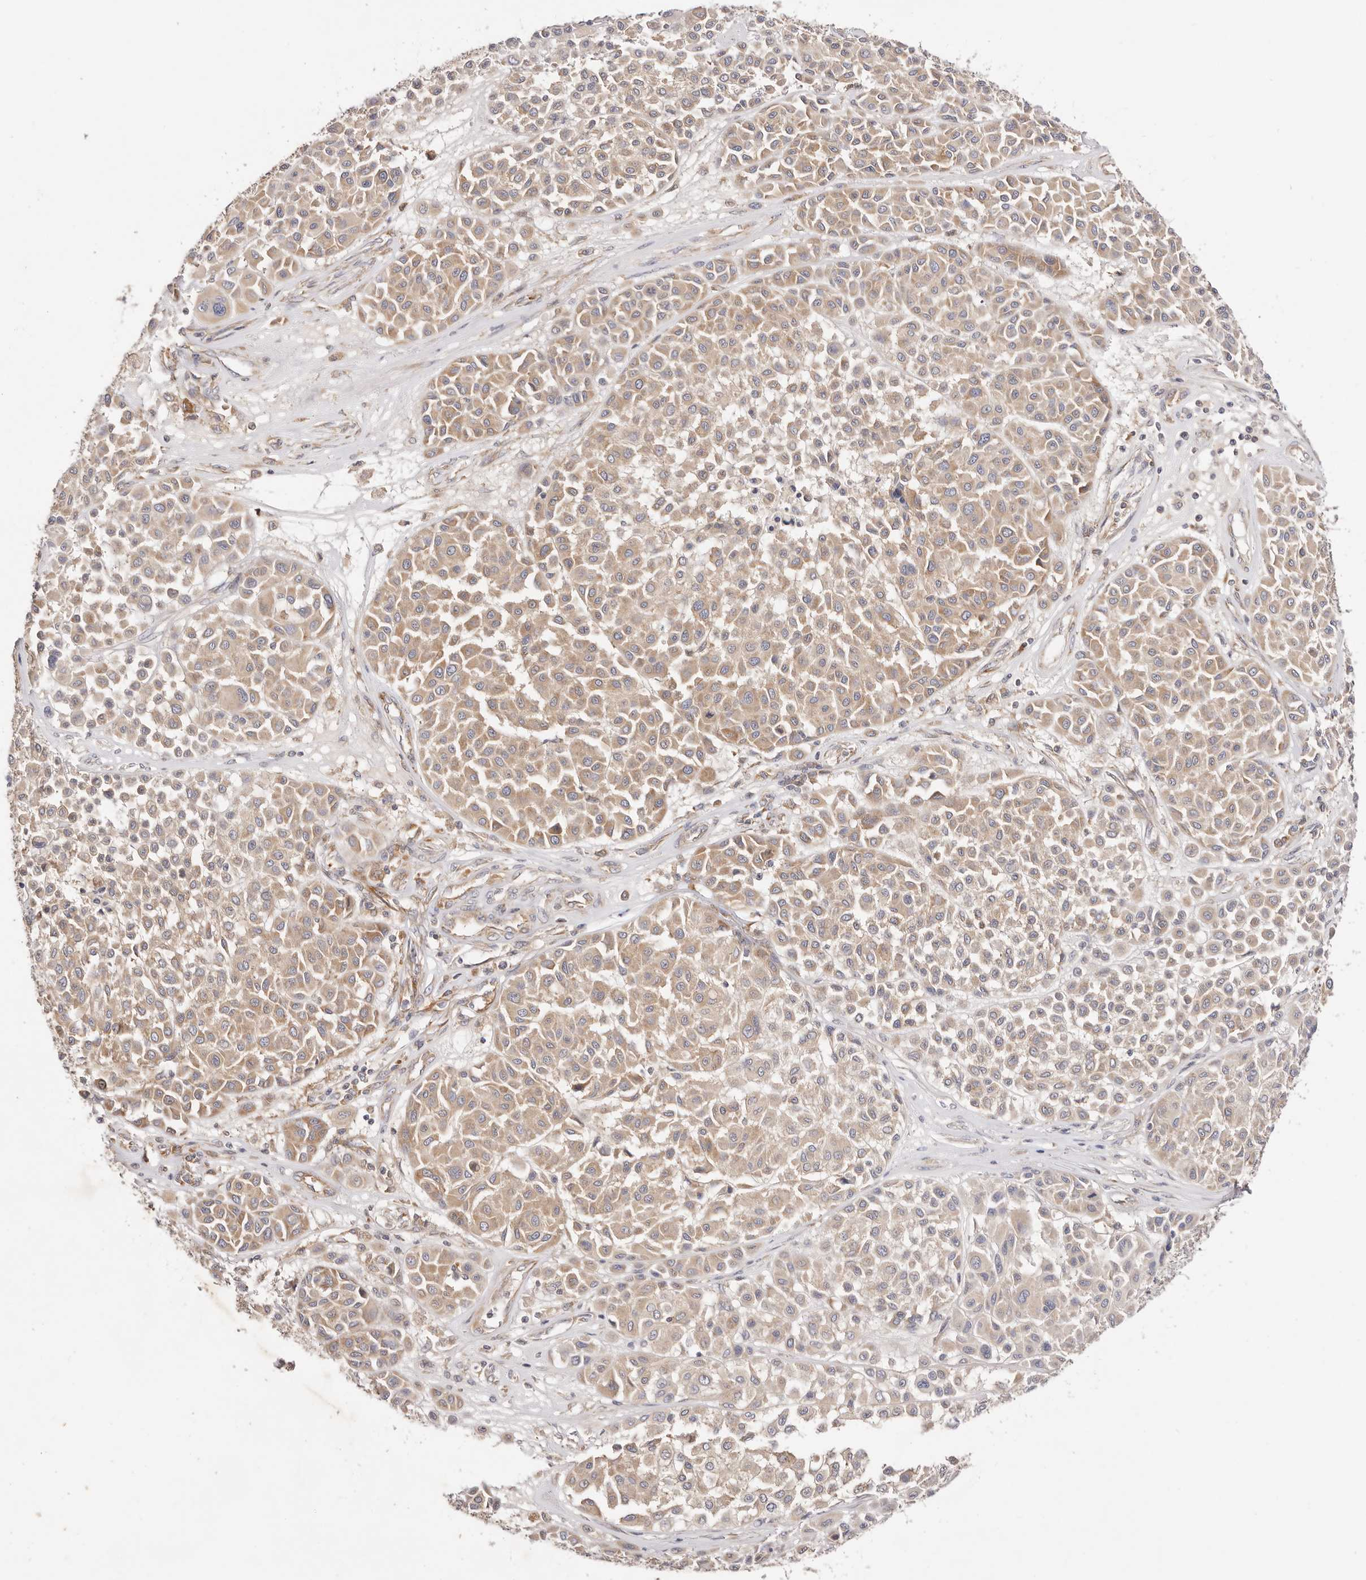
{"staining": {"intensity": "moderate", "quantity": ">75%", "location": "cytoplasmic/membranous"}, "tissue": "melanoma", "cell_type": "Tumor cells", "image_type": "cancer", "snomed": [{"axis": "morphology", "description": "Malignant melanoma, Metastatic site"}, {"axis": "topography", "description": "Soft tissue"}], "caption": "Immunohistochemical staining of melanoma demonstrates medium levels of moderate cytoplasmic/membranous expression in about >75% of tumor cells. The protein of interest is stained brown, and the nuclei are stained in blue (DAB IHC with brightfield microscopy, high magnification).", "gene": "GNA13", "patient": {"sex": "male", "age": 41}}